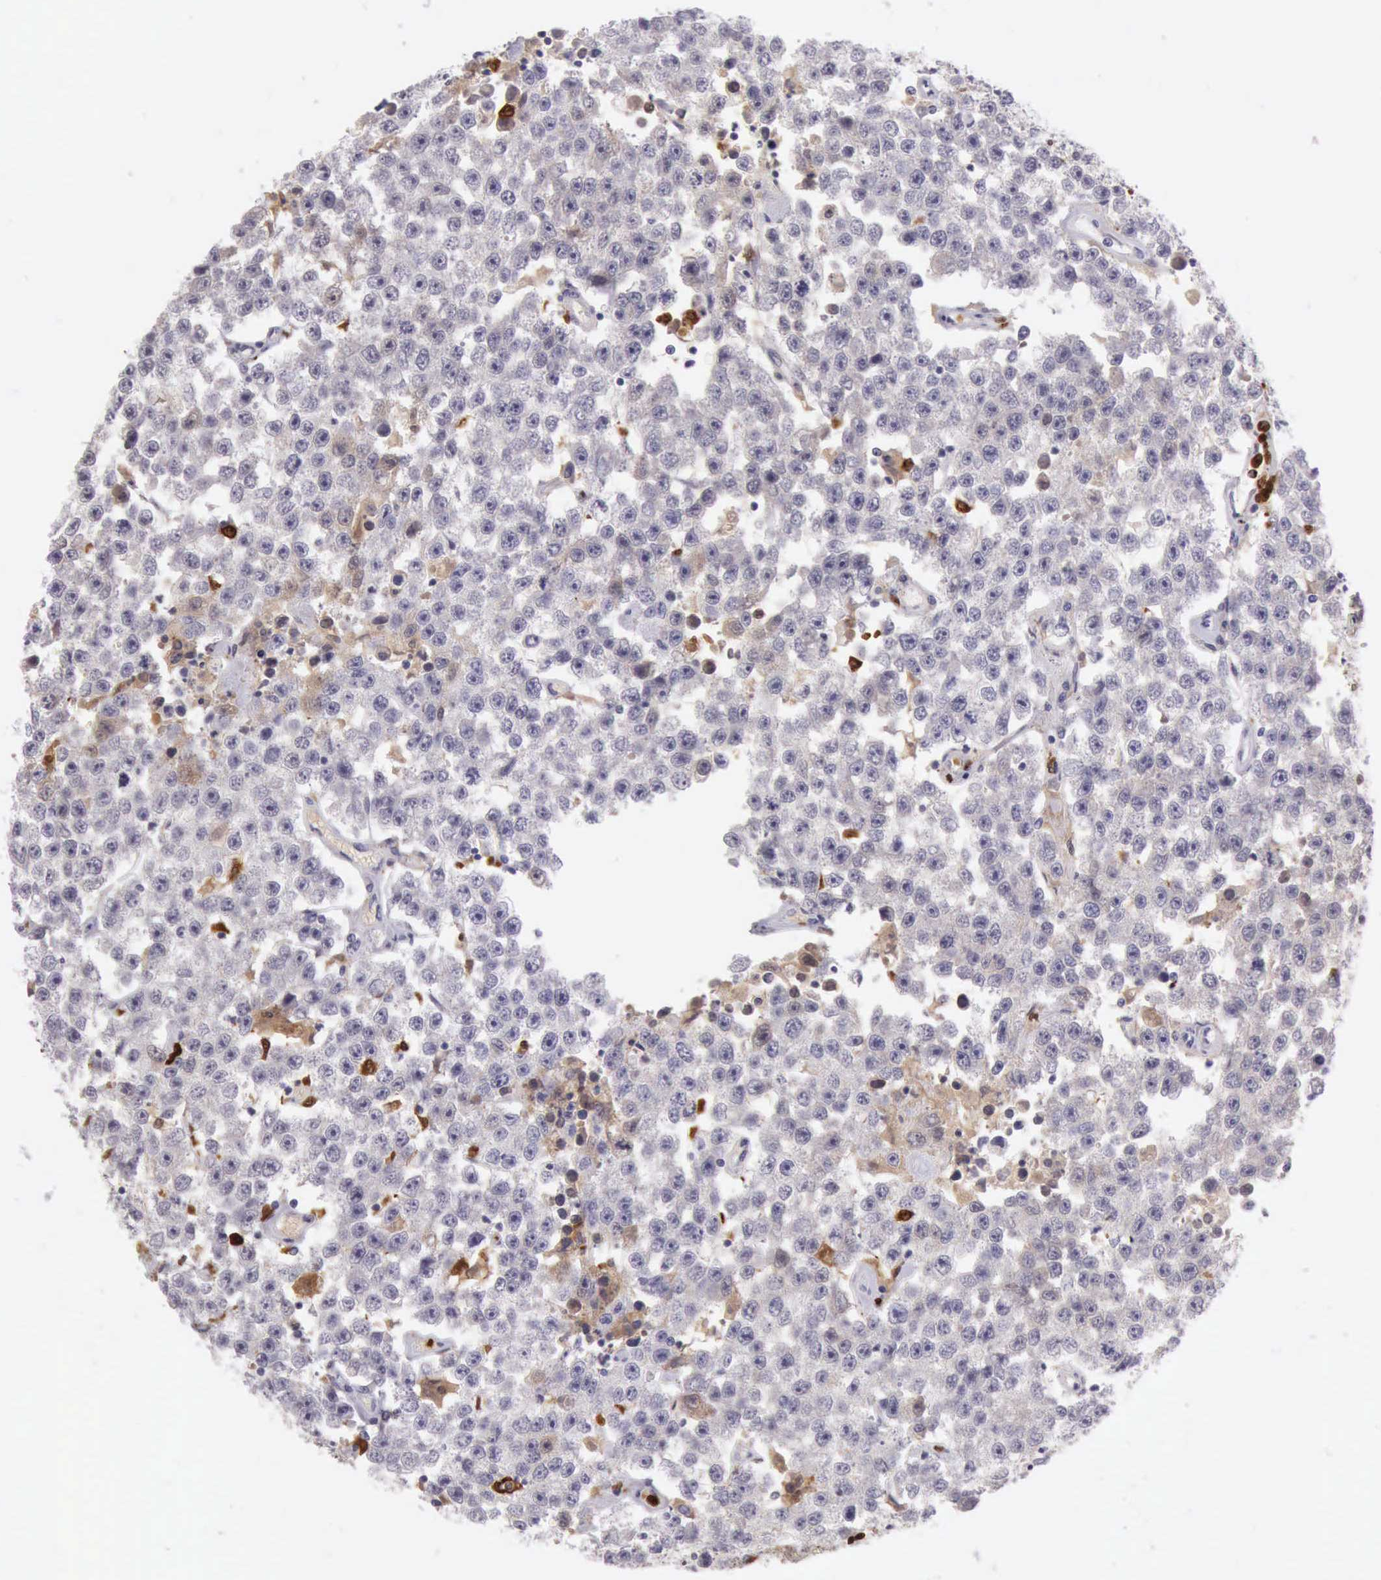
{"staining": {"intensity": "negative", "quantity": "none", "location": "none"}, "tissue": "testis cancer", "cell_type": "Tumor cells", "image_type": "cancer", "snomed": [{"axis": "morphology", "description": "Seminoma, NOS"}, {"axis": "topography", "description": "Testis"}], "caption": "The immunohistochemistry (IHC) histopathology image has no significant positivity in tumor cells of seminoma (testis) tissue.", "gene": "CSTA", "patient": {"sex": "male", "age": 52}}